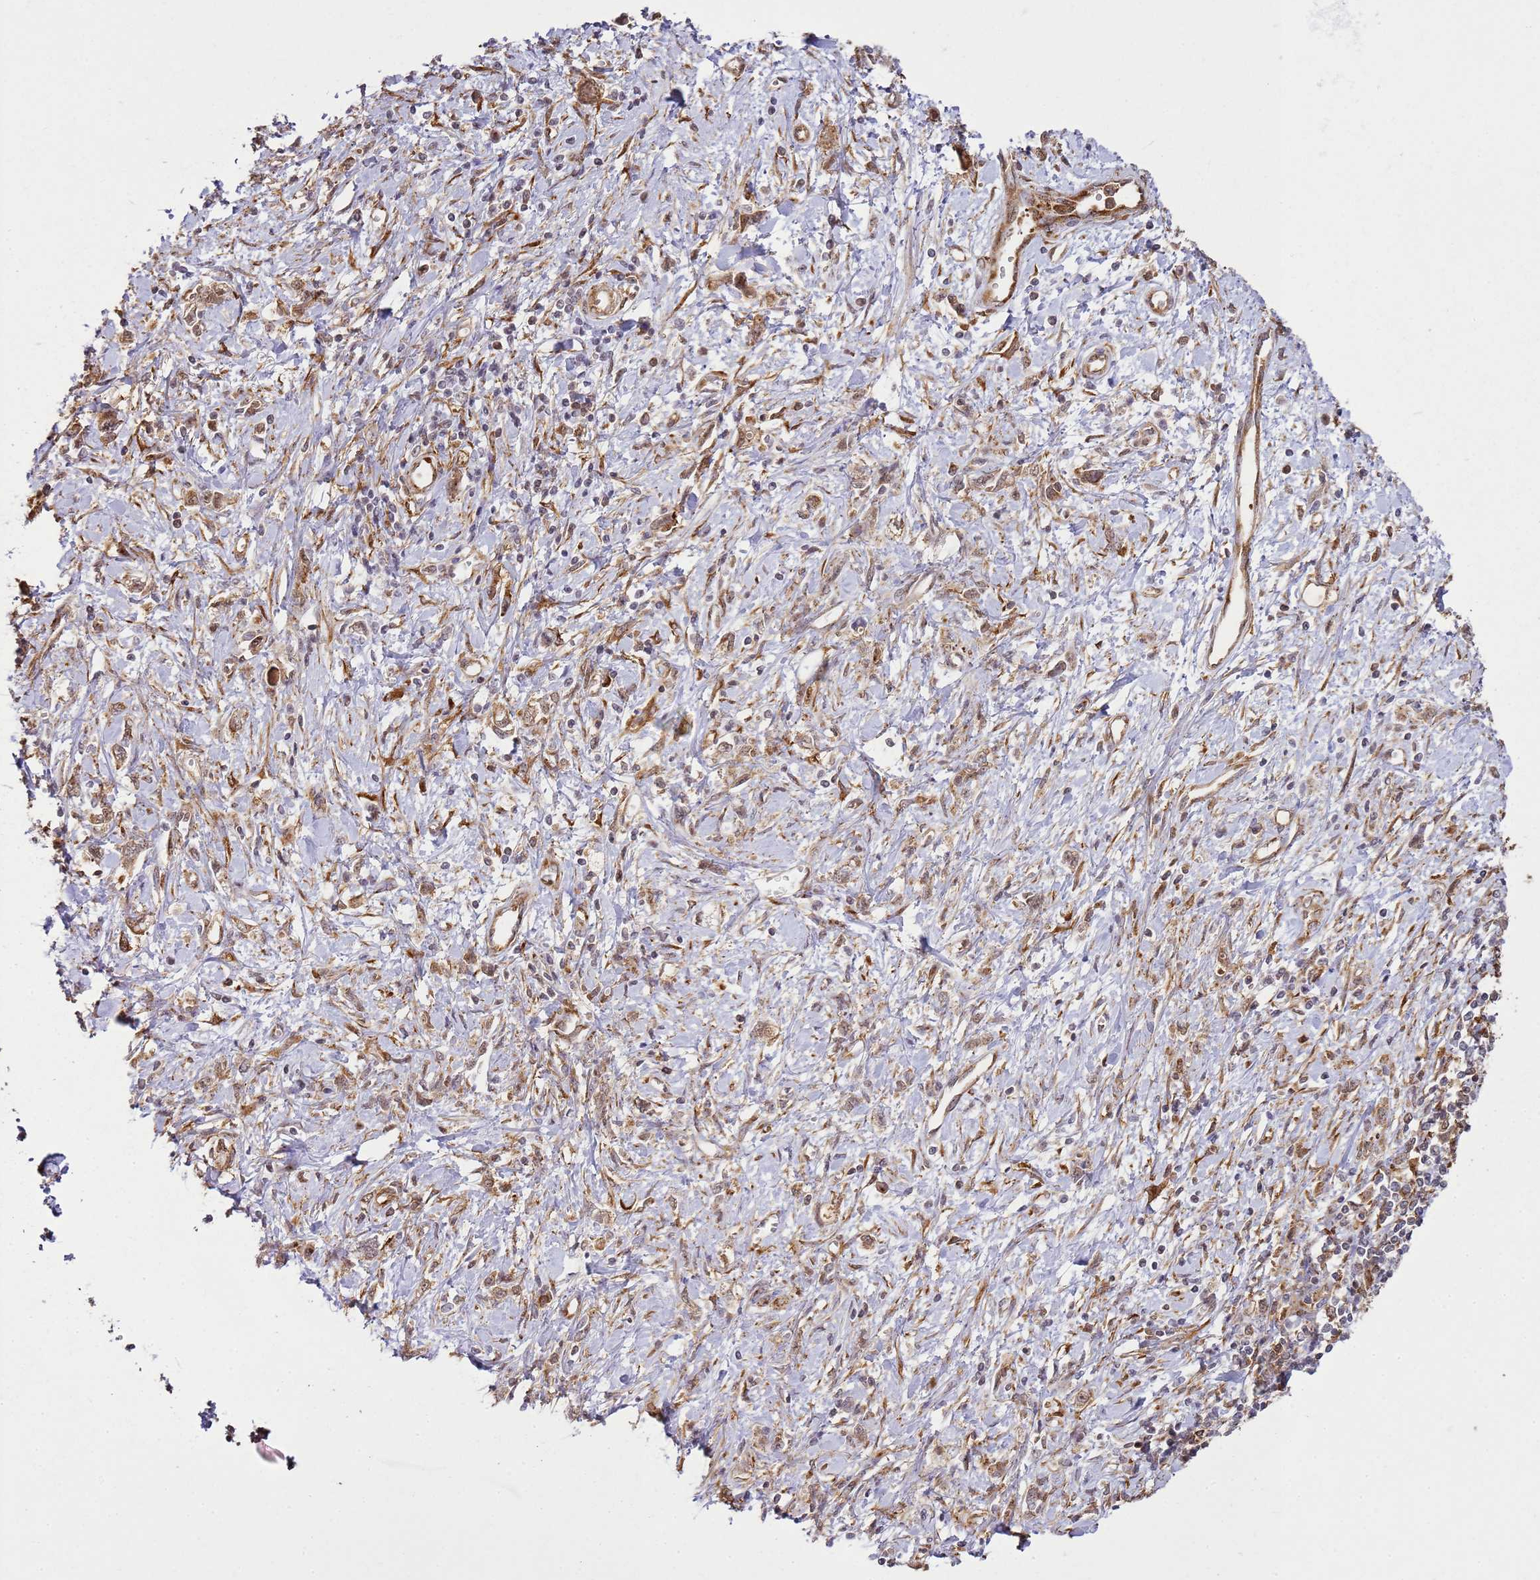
{"staining": {"intensity": "weak", "quantity": ">75%", "location": "cytoplasmic/membranous"}, "tissue": "stomach cancer", "cell_type": "Tumor cells", "image_type": "cancer", "snomed": [{"axis": "morphology", "description": "Adenocarcinoma, NOS"}, {"axis": "topography", "description": "Stomach"}], "caption": "DAB (3,3'-diaminobenzidine) immunohistochemical staining of stomach cancer (adenocarcinoma) shows weak cytoplasmic/membranous protein staining in about >75% of tumor cells.", "gene": "GABRE", "patient": {"sex": "female", "age": 76}}